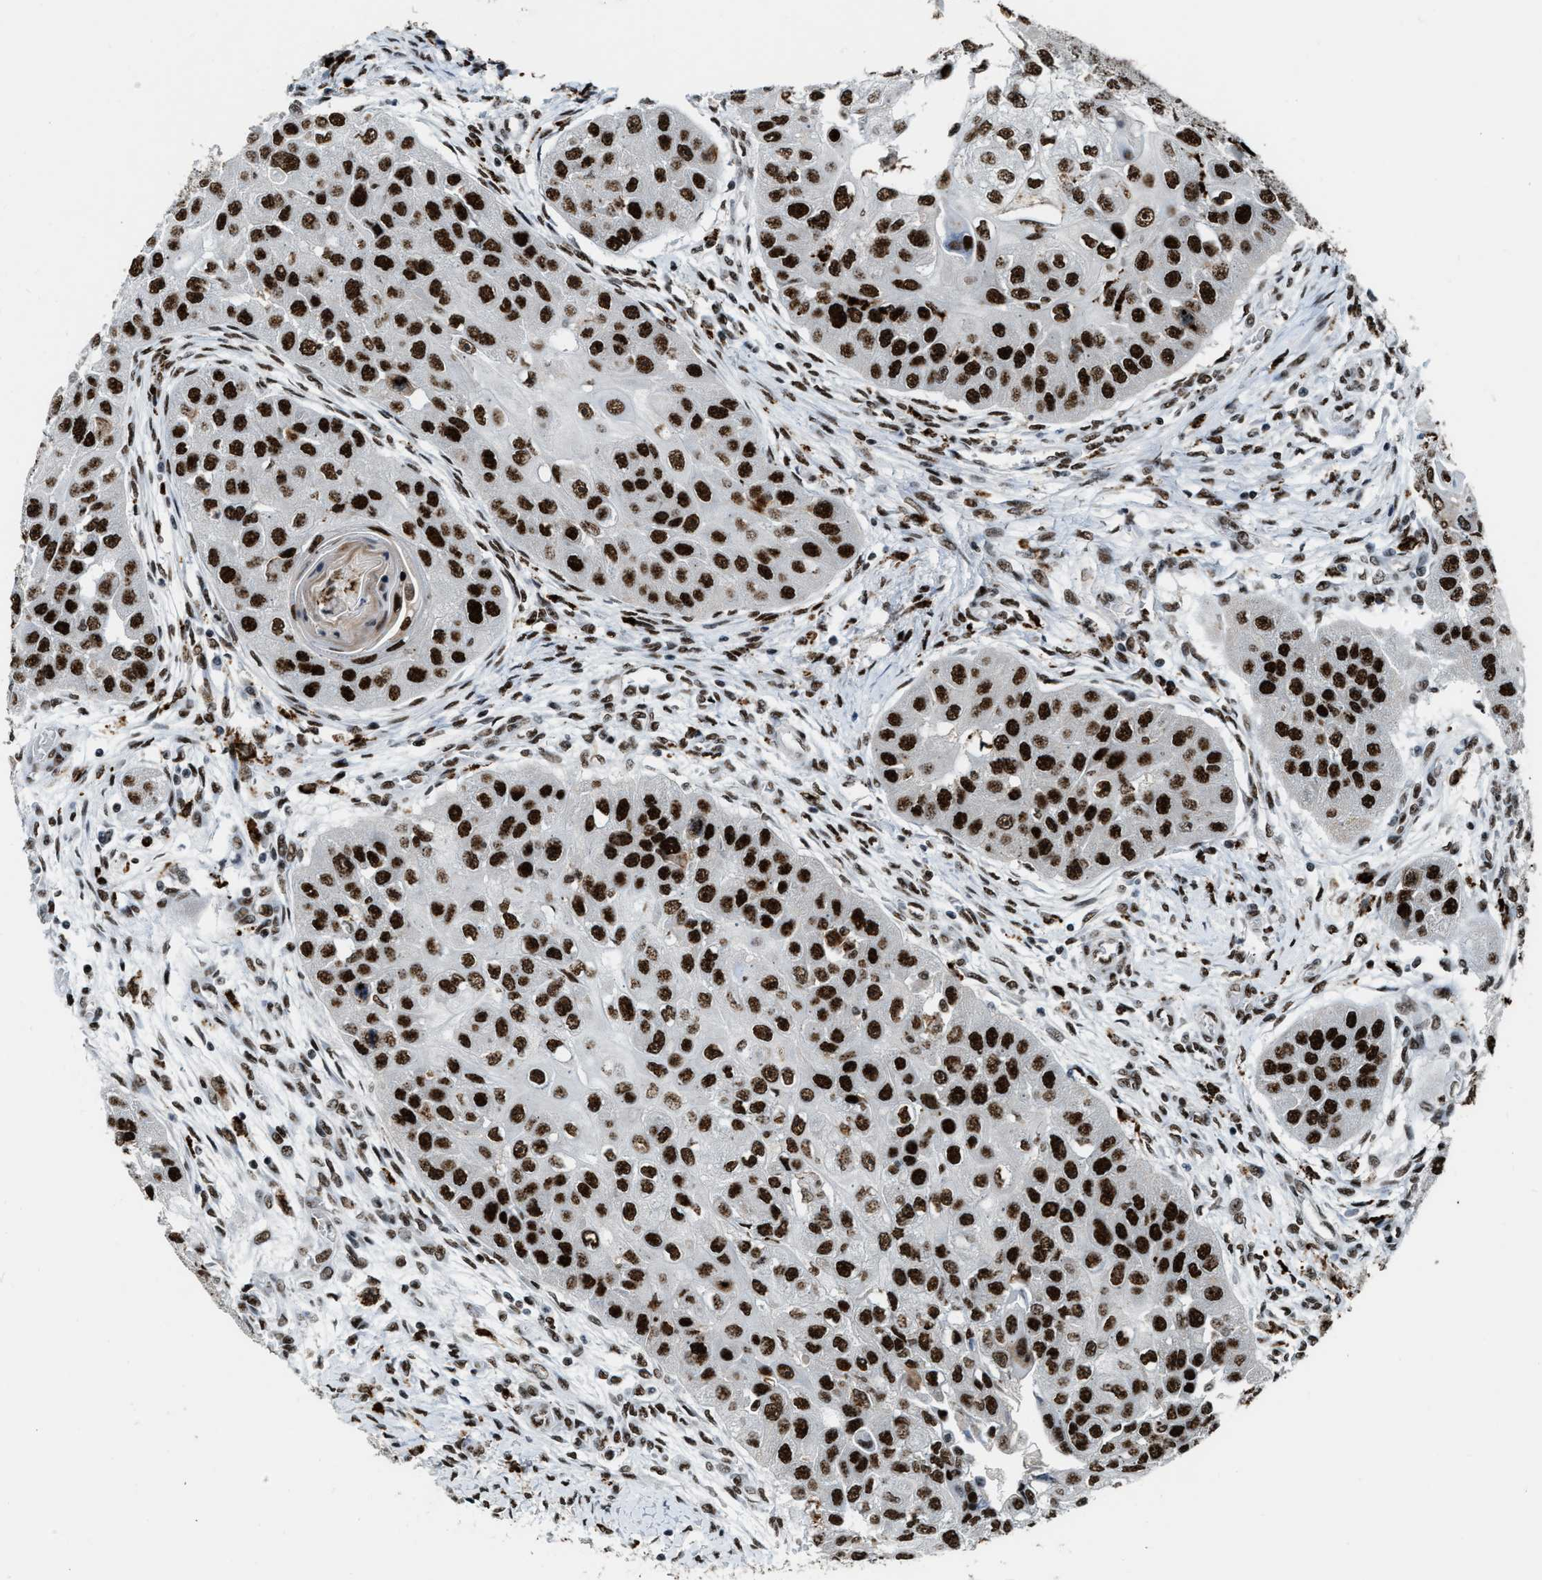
{"staining": {"intensity": "strong", "quantity": ">75%", "location": "nuclear"}, "tissue": "head and neck cancer", "cell_type": "Tumor cells", "image_type": "cancer", "snomed": [{"axis": "morphology", "description": "Normal tissue, NOS"}, {"axis": "morphology", "description": "Squamous cell carcinoma, NOS"}, {"axis": "topography", "description": "Skeletal muscle"}, {"axis": "topography", "description": "Head-Neck"}], "caption": "Human head and neck cancer (squamous cell carcinoma) stained with a protein marker reveals strong staining in tumor cells.", "gene": "NUMA1", "patient": {"sex": "male", "age": 51}}